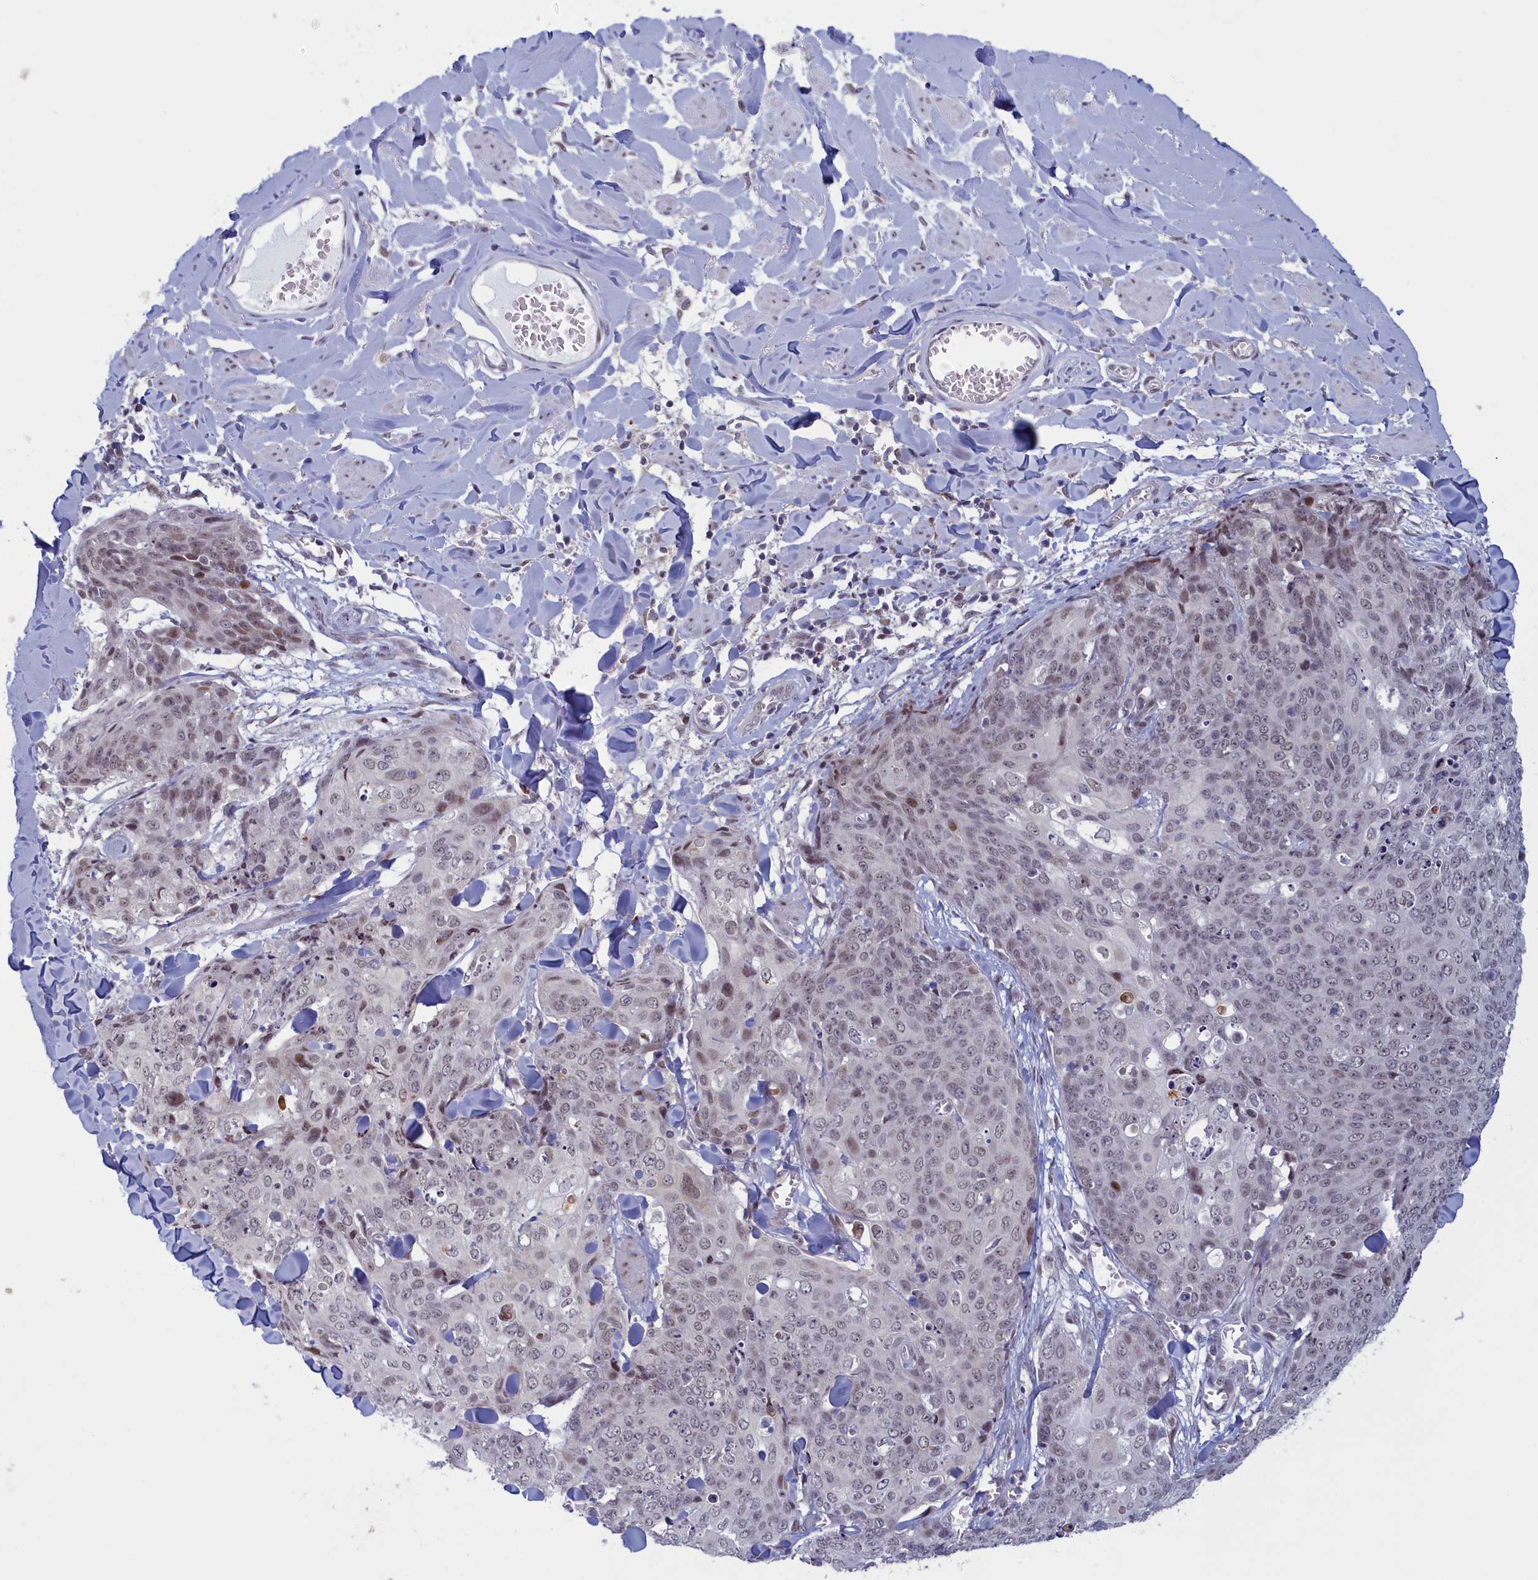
{"staining": {"intensity": "moderate", "quantity": "<25%", "location": "nuclear"}, "tissue": "skin cancer", "cell_type": "Tumor cells", "image_type": "cancer", "snomed": [{"axis": "morphology", "description": "Squamous cell carcinoma, NOS"}, {"axis": "topography", "description": "Skin"}, {"axis": "topography", "description": "Vulva"}], "caption": "The histopathology image exhibits staining of skin cancer (squamous cell carcinoma), revealing moderate nuclear protein positivity (brown color) within tumor cells.", "gene": "ATF7IP2", "patient": {"sex": "female", "age": 85}}